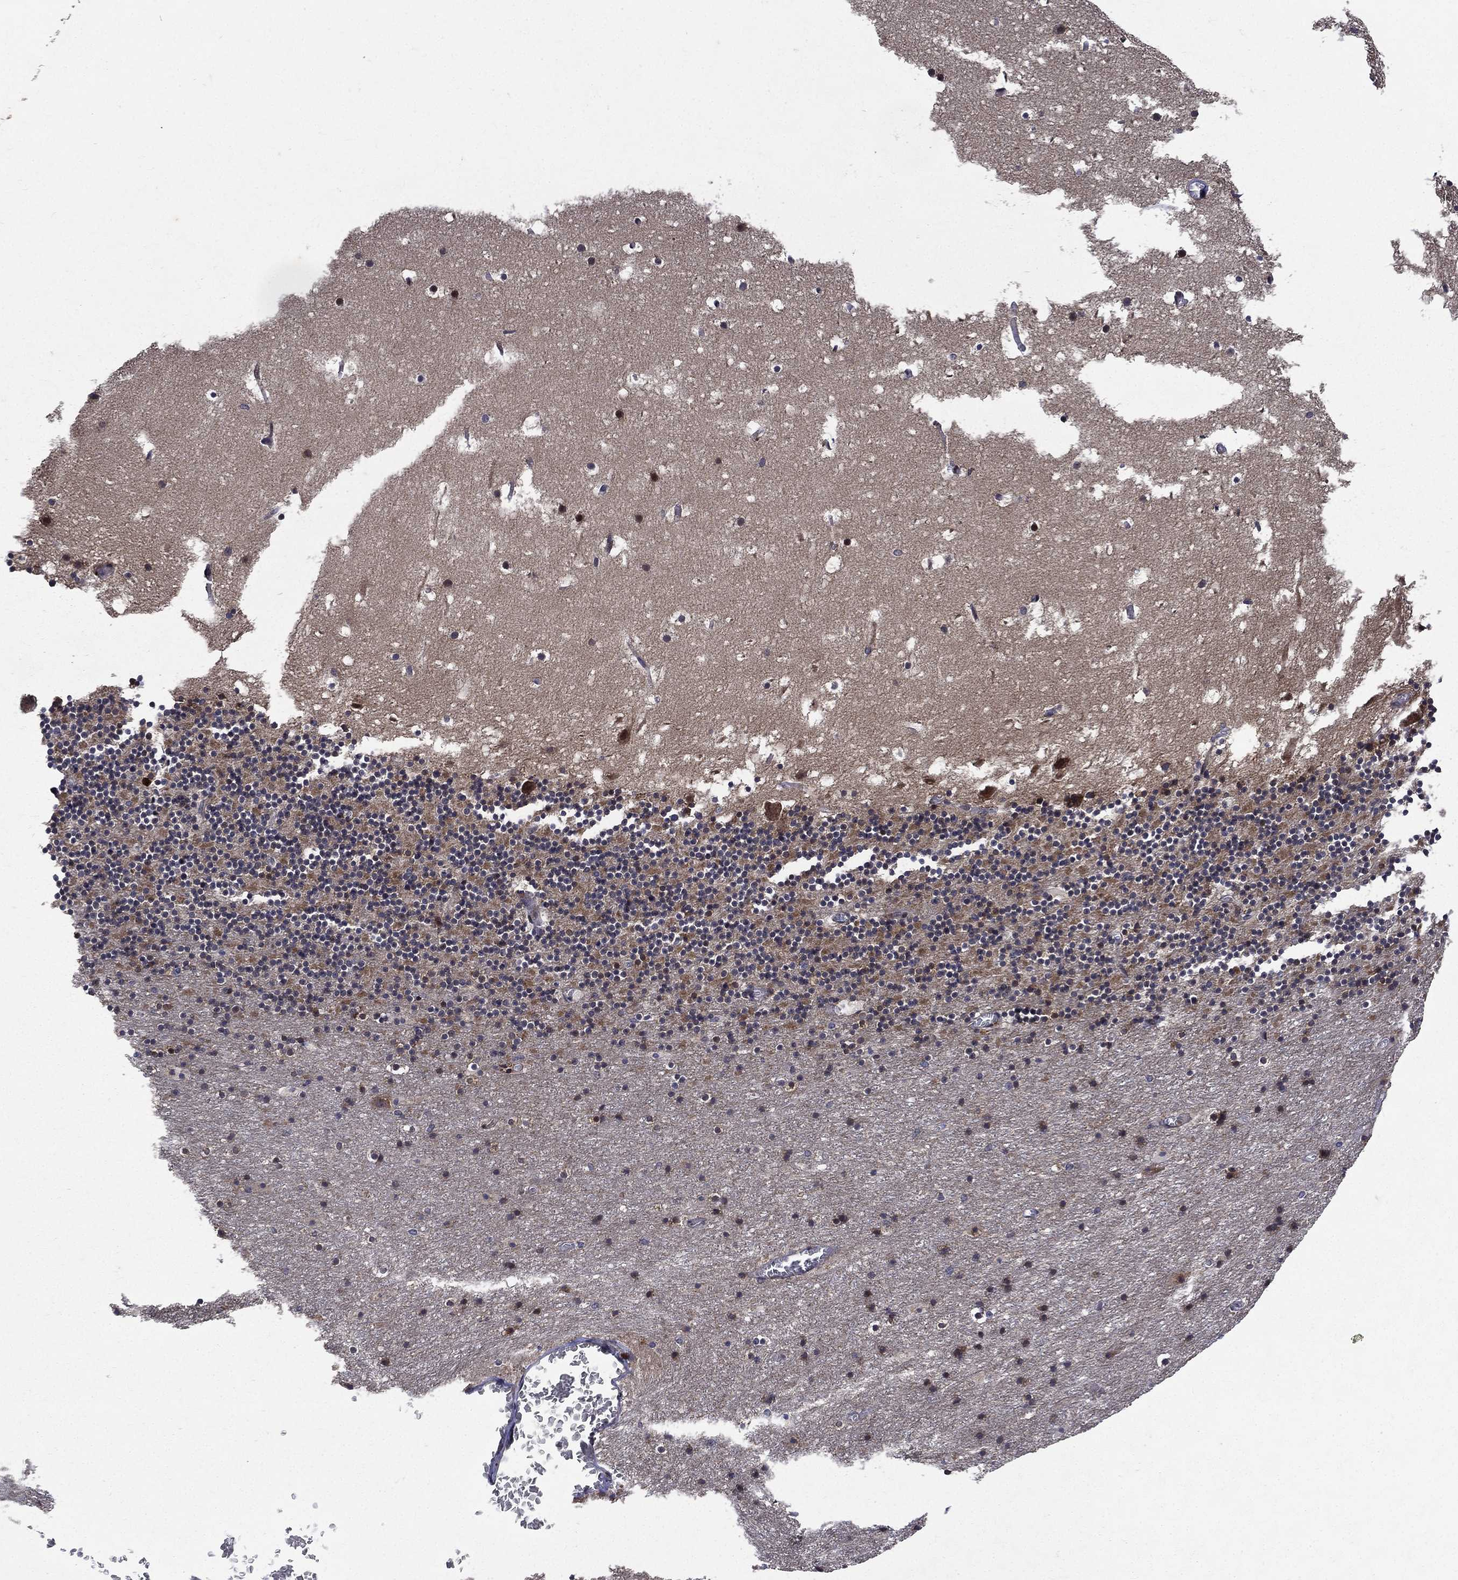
{"staining": {"intensity": "negative", "quantity": "none", "location": "none"}, "tissue": "cerebellum", "cell_type": "Cells in granular layer", "image_type": "normal", "snomed": [{"axis": "morphology", "description": "Normal tissue, NOS"}, {"axis": "topography", "description": "Cerebellum"}], "caption": "This is an IHC micrograph of normal cerebellum. There is no positivity in cells in granular layer.", "gene": "RAB11FIP4", "patient": {"sex": "male", "age": 37}}